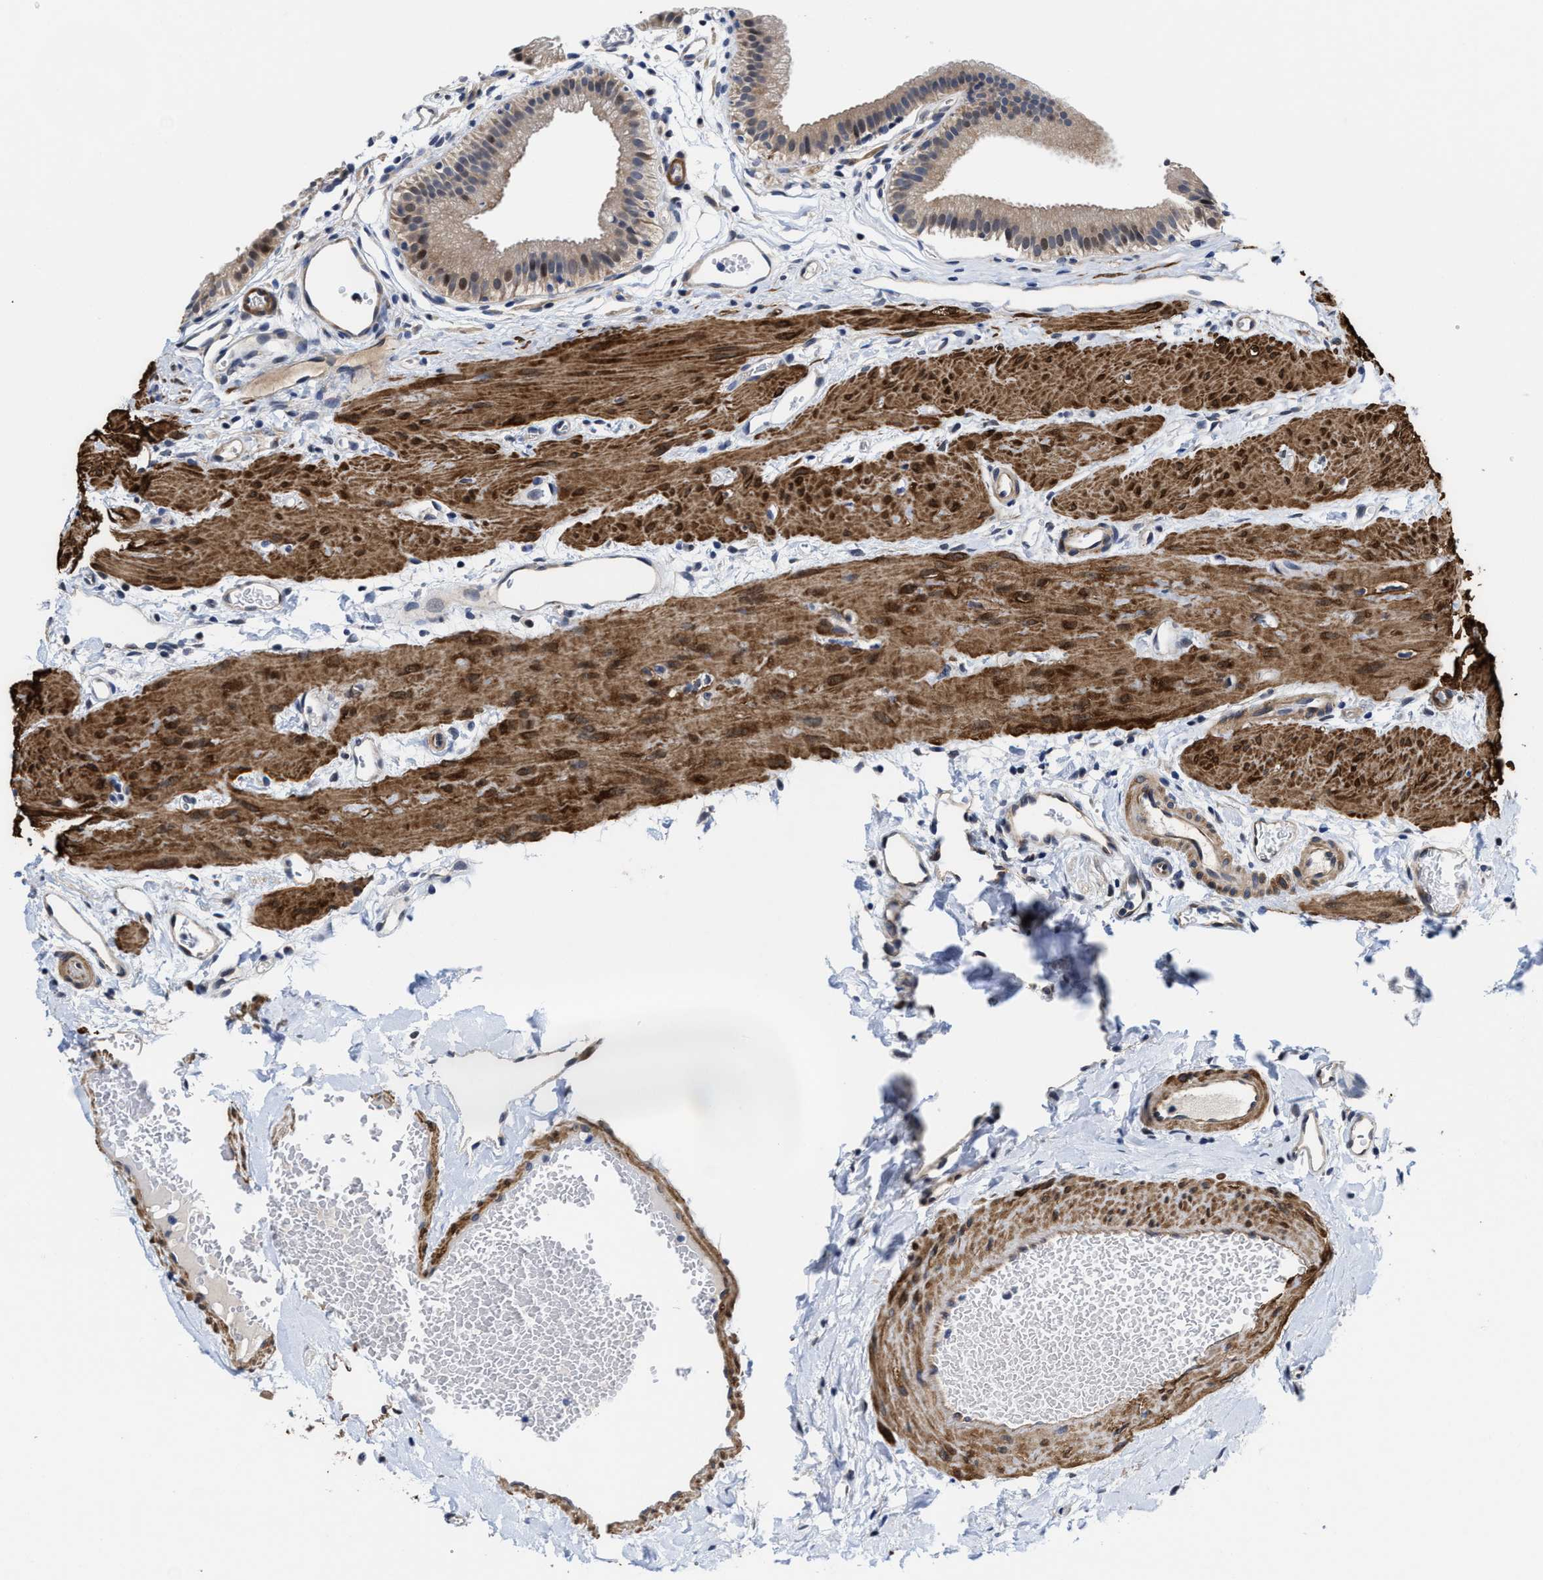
{"staining": {"intensity": "moderate", "quantity": ">75%", "location": "cytoplasmic/membranous,nuclear"}, "tissue": "gallbladder", "cell_type": "Glandular cells", "image_type": "normal", "snomed": [{"axis": "morphology", "description": "Normal tissue, NOS"}, {"axis": "topography", "description": "Gallbladder"}], "caption": "High-magnification brightfield microscopy of benign gallbladder stained with DAB (brown) and counterstained with hematoxylin (blue). glandular cells exhibit moderate cytoplasmic/membranous,nuclear expression is identified in approximately>75% of cells. Using DAB (3,3'-diaminobenzidine) (brown) and hematoxylin (blue) stains, captured at high magnification using brightfield microscopy.", "gene": "KIF12", "patient": {"sex": "female", "age": 26}}